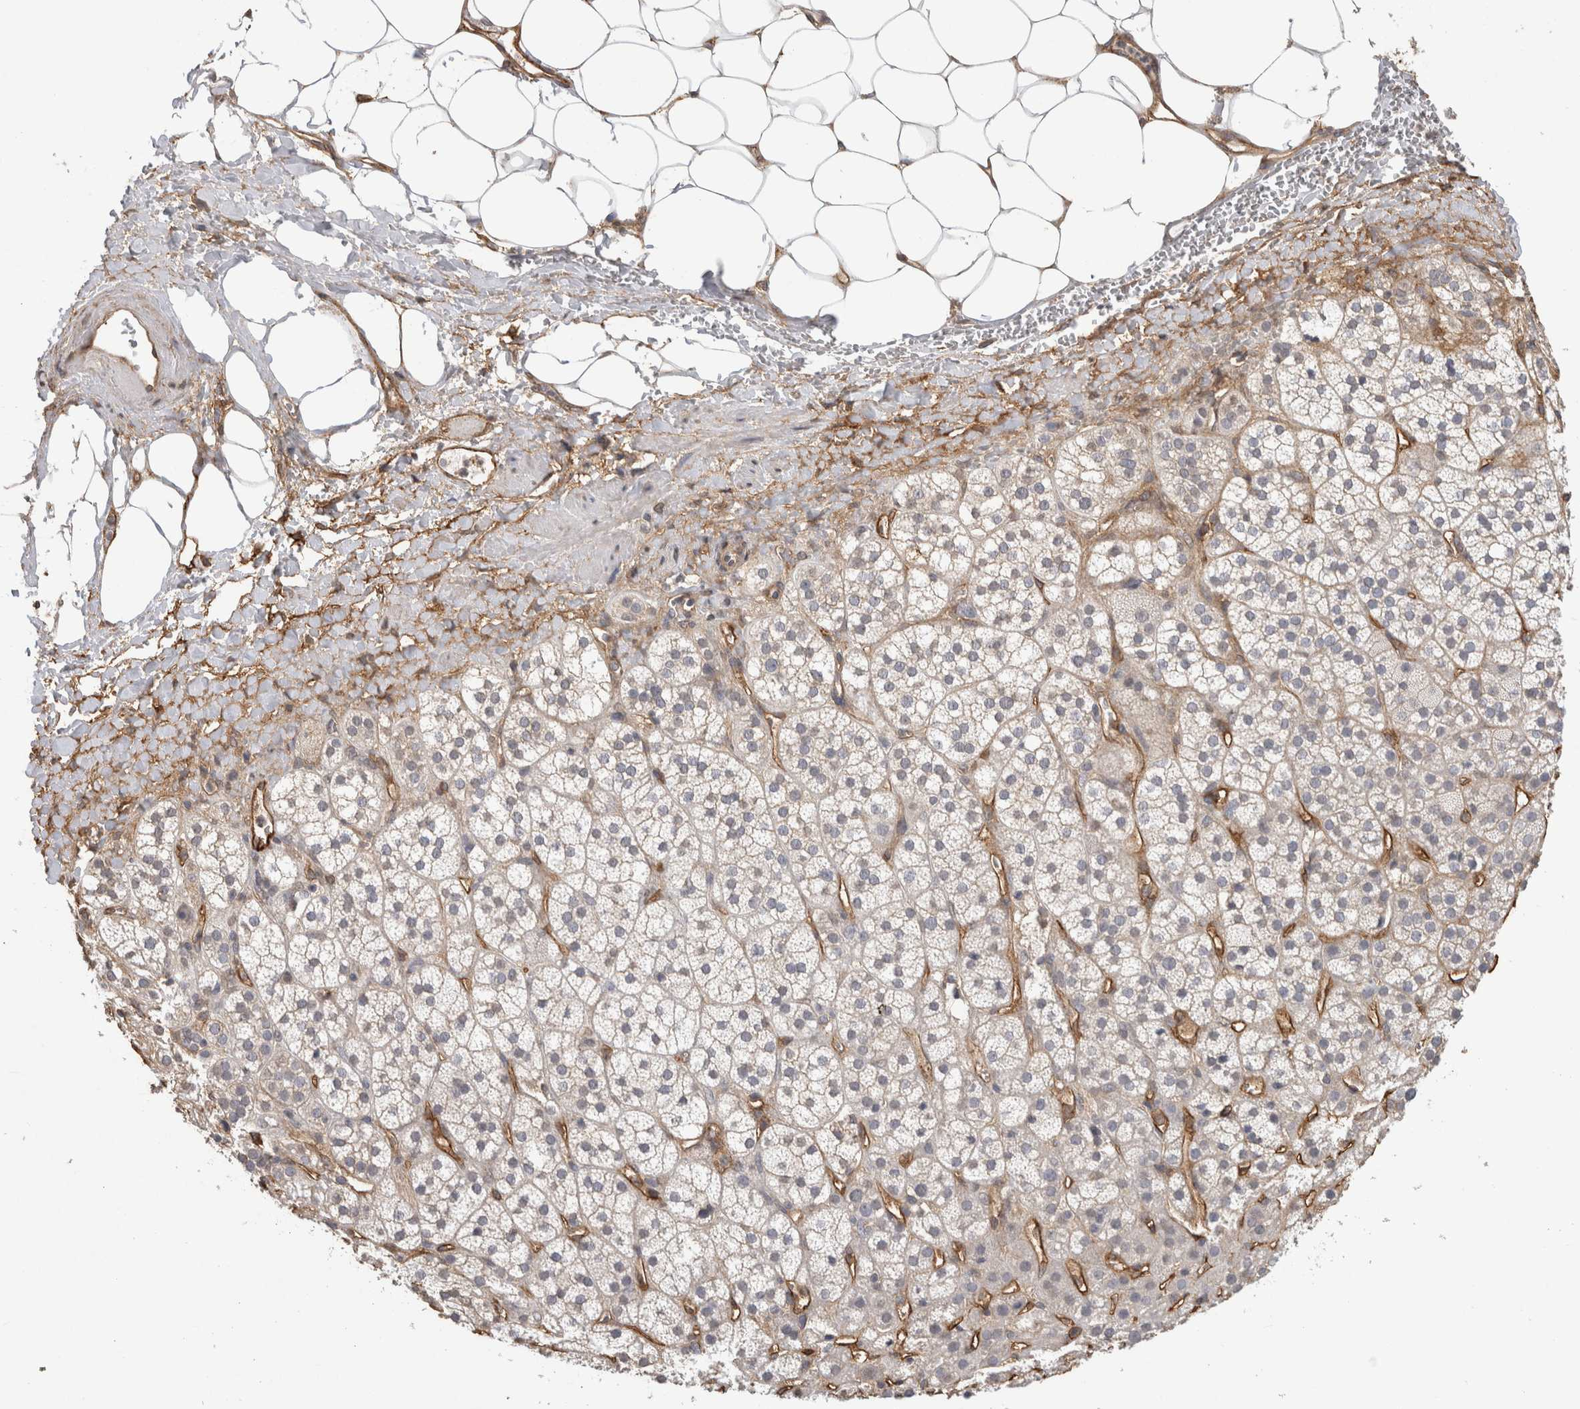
{"staining": {"intensity": "negative", "quantity": "none", "location": "none"}, "tissue": "adrenal gland", "cell_type": "Glandular cells", "image_type": "normal", "snomed": [{"axis": "morphology", "description": "Normal tissue, NOS"}, {"axis": "topography", "description": "Adrenal gland"}], "caption": "Protein analysis of benign adrenal gland shows no significant positivity in glandular cells. (DAB immunohistochemistry with hematoxylin counter stain).", "gene": "RECK", "patient": {"sex": "male", "age": 56}}